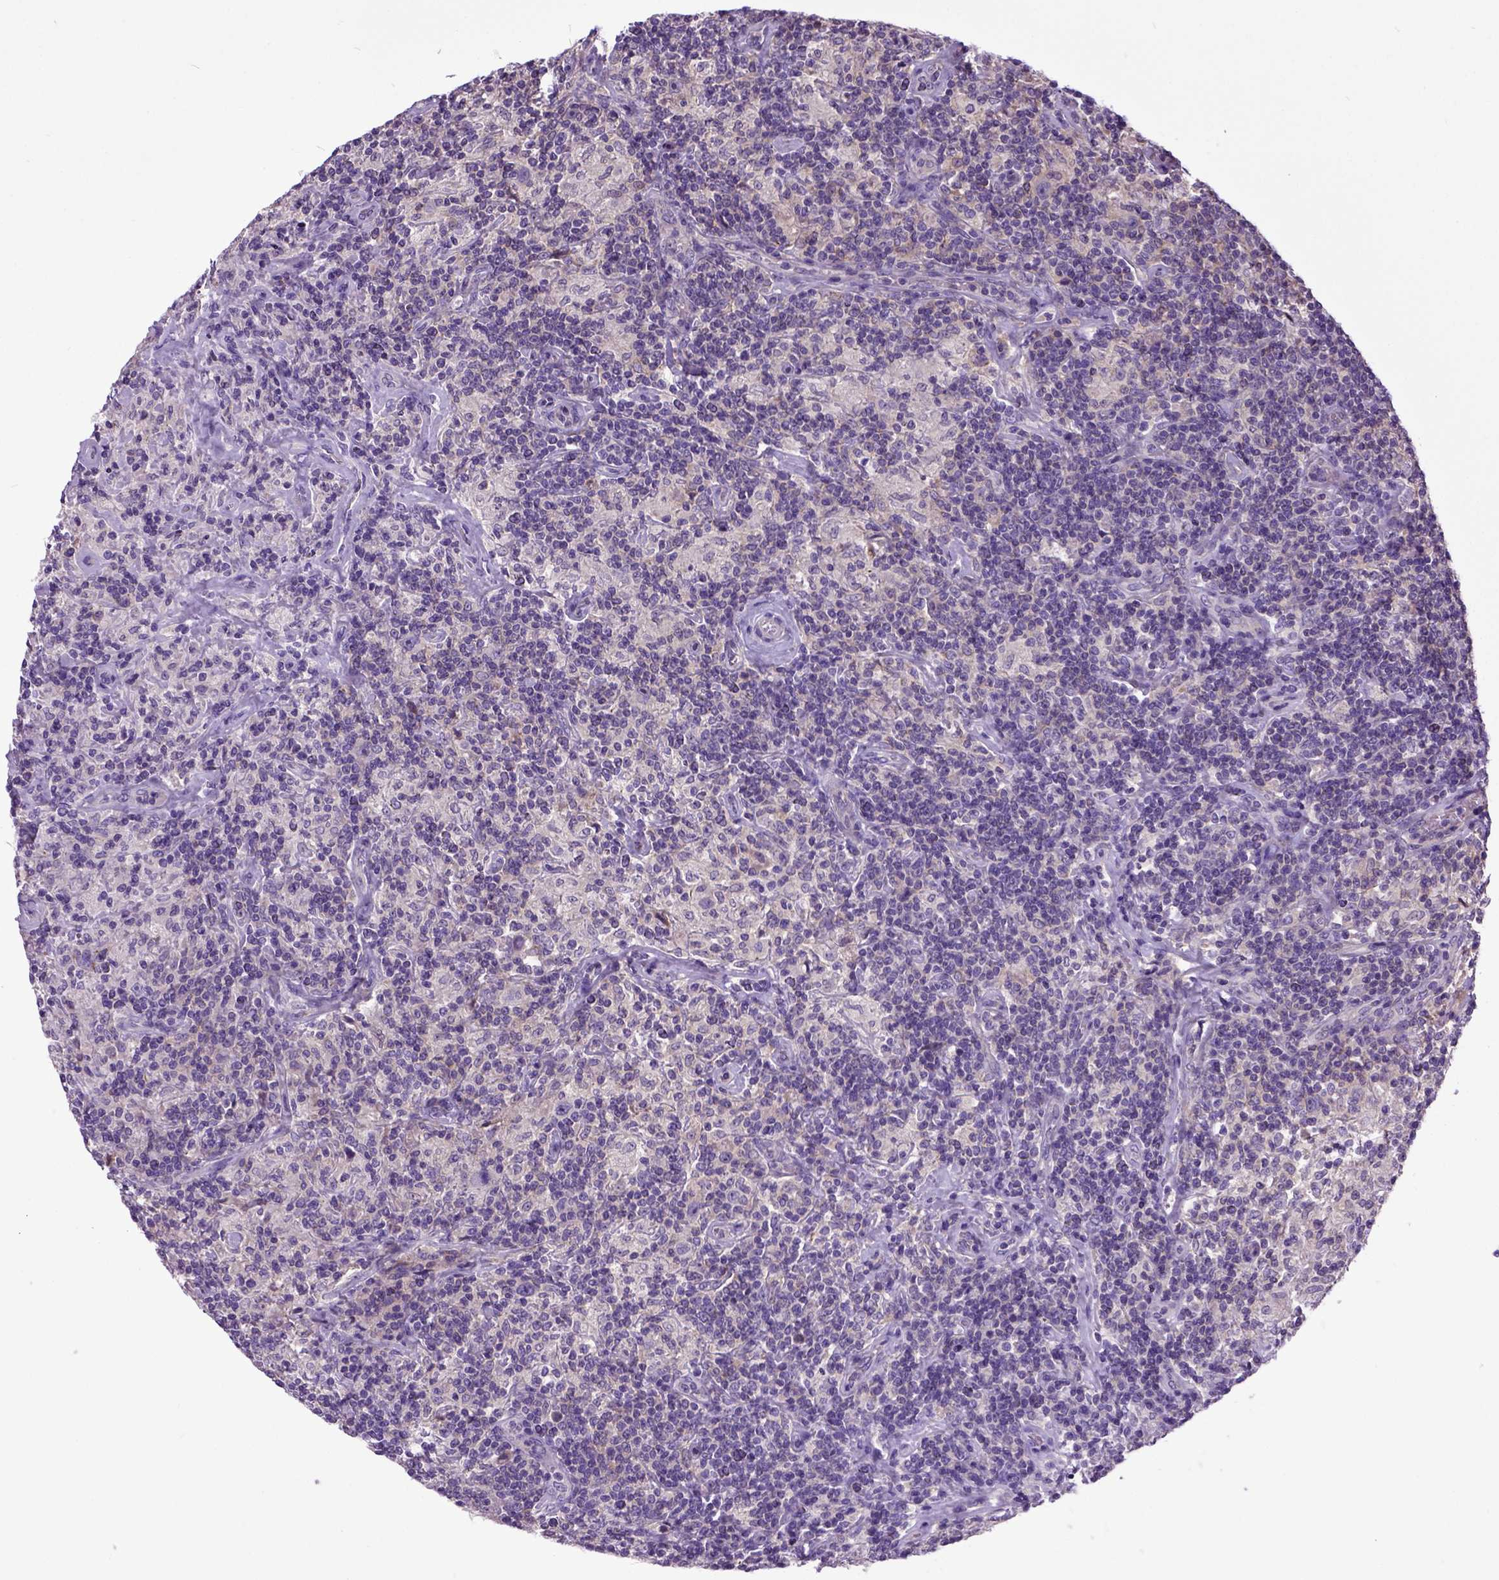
{"staining": {"intensity": "negative", "quantity": "none", "location": "none"}, "tissue": "lymphoma", "cell_type": "Tumor cells", "image_type": "cancer", "snomed": [{"axis": "morphology", "description": "Hodgkin's disease, NOS"}, {"axis": "topography", "description": "Lymph node"}], "caption": "Photomicrograph shows no protein staining in tumor cells of Hodgkin's disease tissue. The staining is performed using DAB (3,3'-diaminobenzidine) brown chromogen with nuclei counter-stained in using hematoxylin.", "gene": "NEK5", "patient": {"sex": "male", "age": 70}}